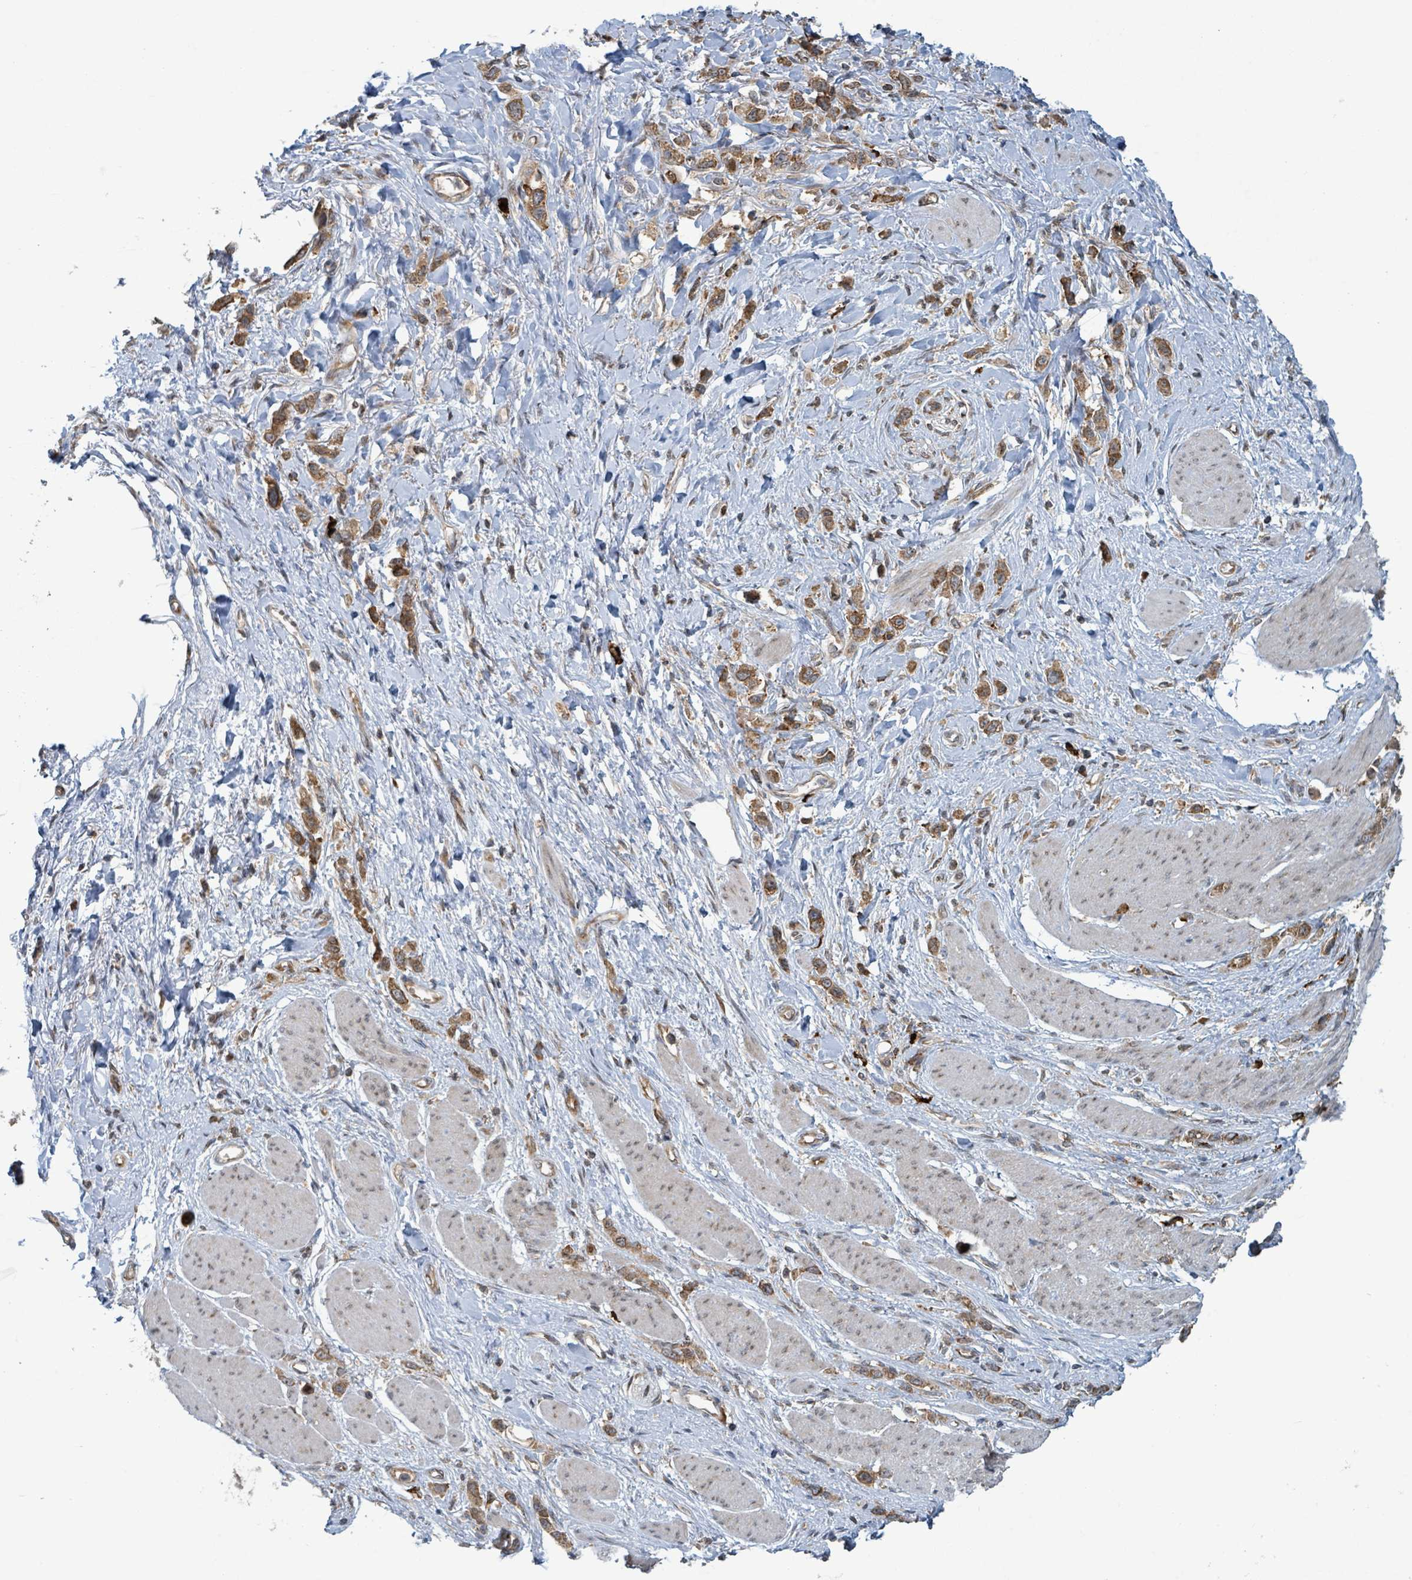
{"staining": {"intensity": "moderate", "quantity": ">75%", "location": "cytoplasmic/membranous"}, "tissue": "stomach cancer", "cell_type": "Tumor cells", "image_type": "cancer", "snomed": [{"axis": "morphology", "description": "Adenocarcinoma, NOS"}, {"axis": "topography", "description": "Stomach"}], "caption": "Moderate cytoplasmic/membranous positivity for a protein is seen in about >75% of tumor cells of stomach cancer (adenocarcinoma) using immunohistochemistry (IHC).", "gene": "OR51E1", "patient": {"sex": "female", "age": 65}}